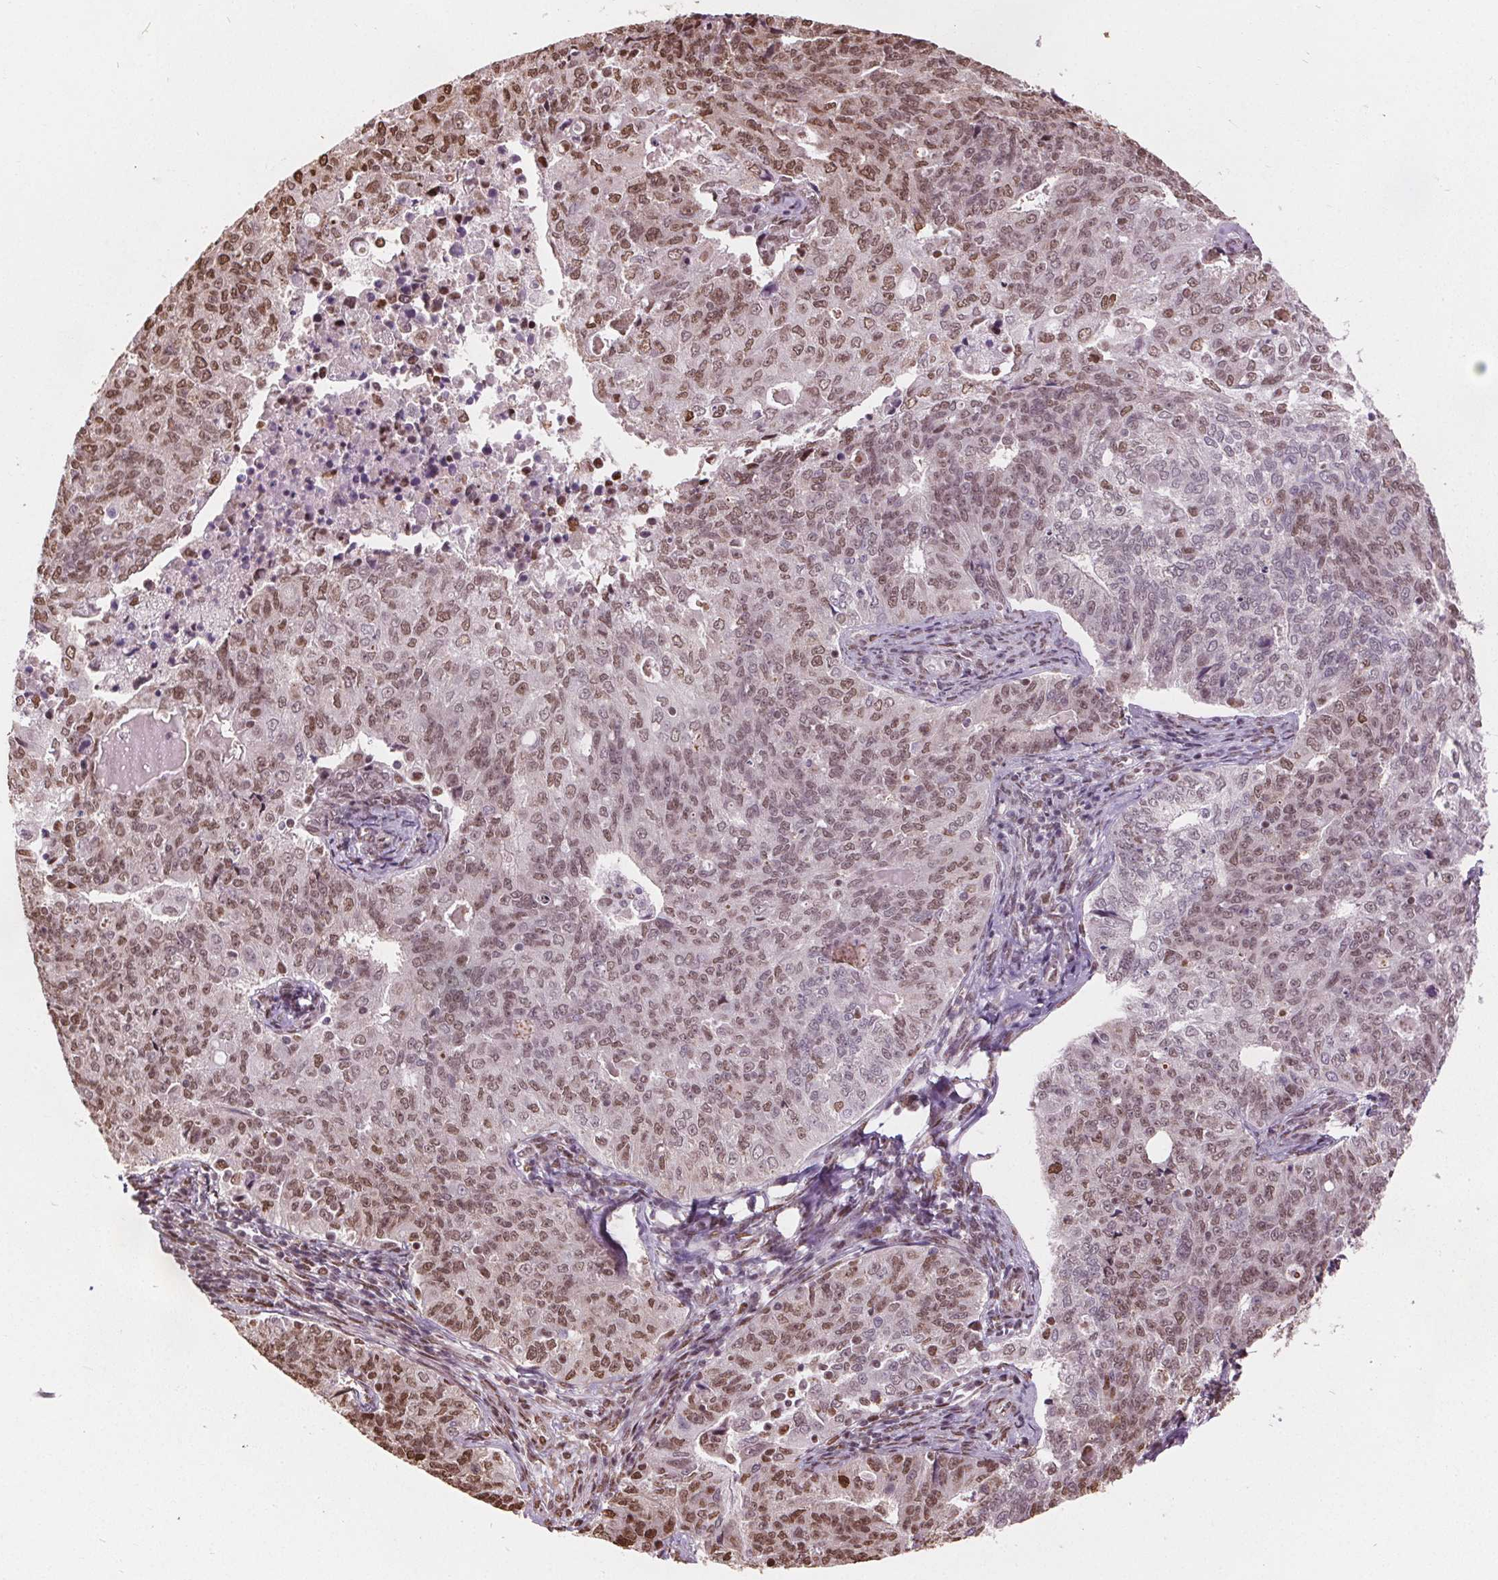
{"staining": {"intensity": "moderate", "quantity": ">75%", "location": "nuclear"}, "tissue": "endometrial cancer", "cell_type": "Tumor cells", "image_type": "cancer", "snomed": [{"axis": "morphology", "description": "Adenocarcinoma, NOS"}, {"axis": "topography", "description": "Endometrium"}], "caption": "IHC image of neoplastic tissue: human endometrial cancer (adenocarcinoma) stained using IHC reveals medium levels of moderate protein expression localized specifically in the nuclear of tumor cells, appearing as a nuclear brown color.", "gene": "ISLR2", "patient": {"sex": "female", "age": 43}}